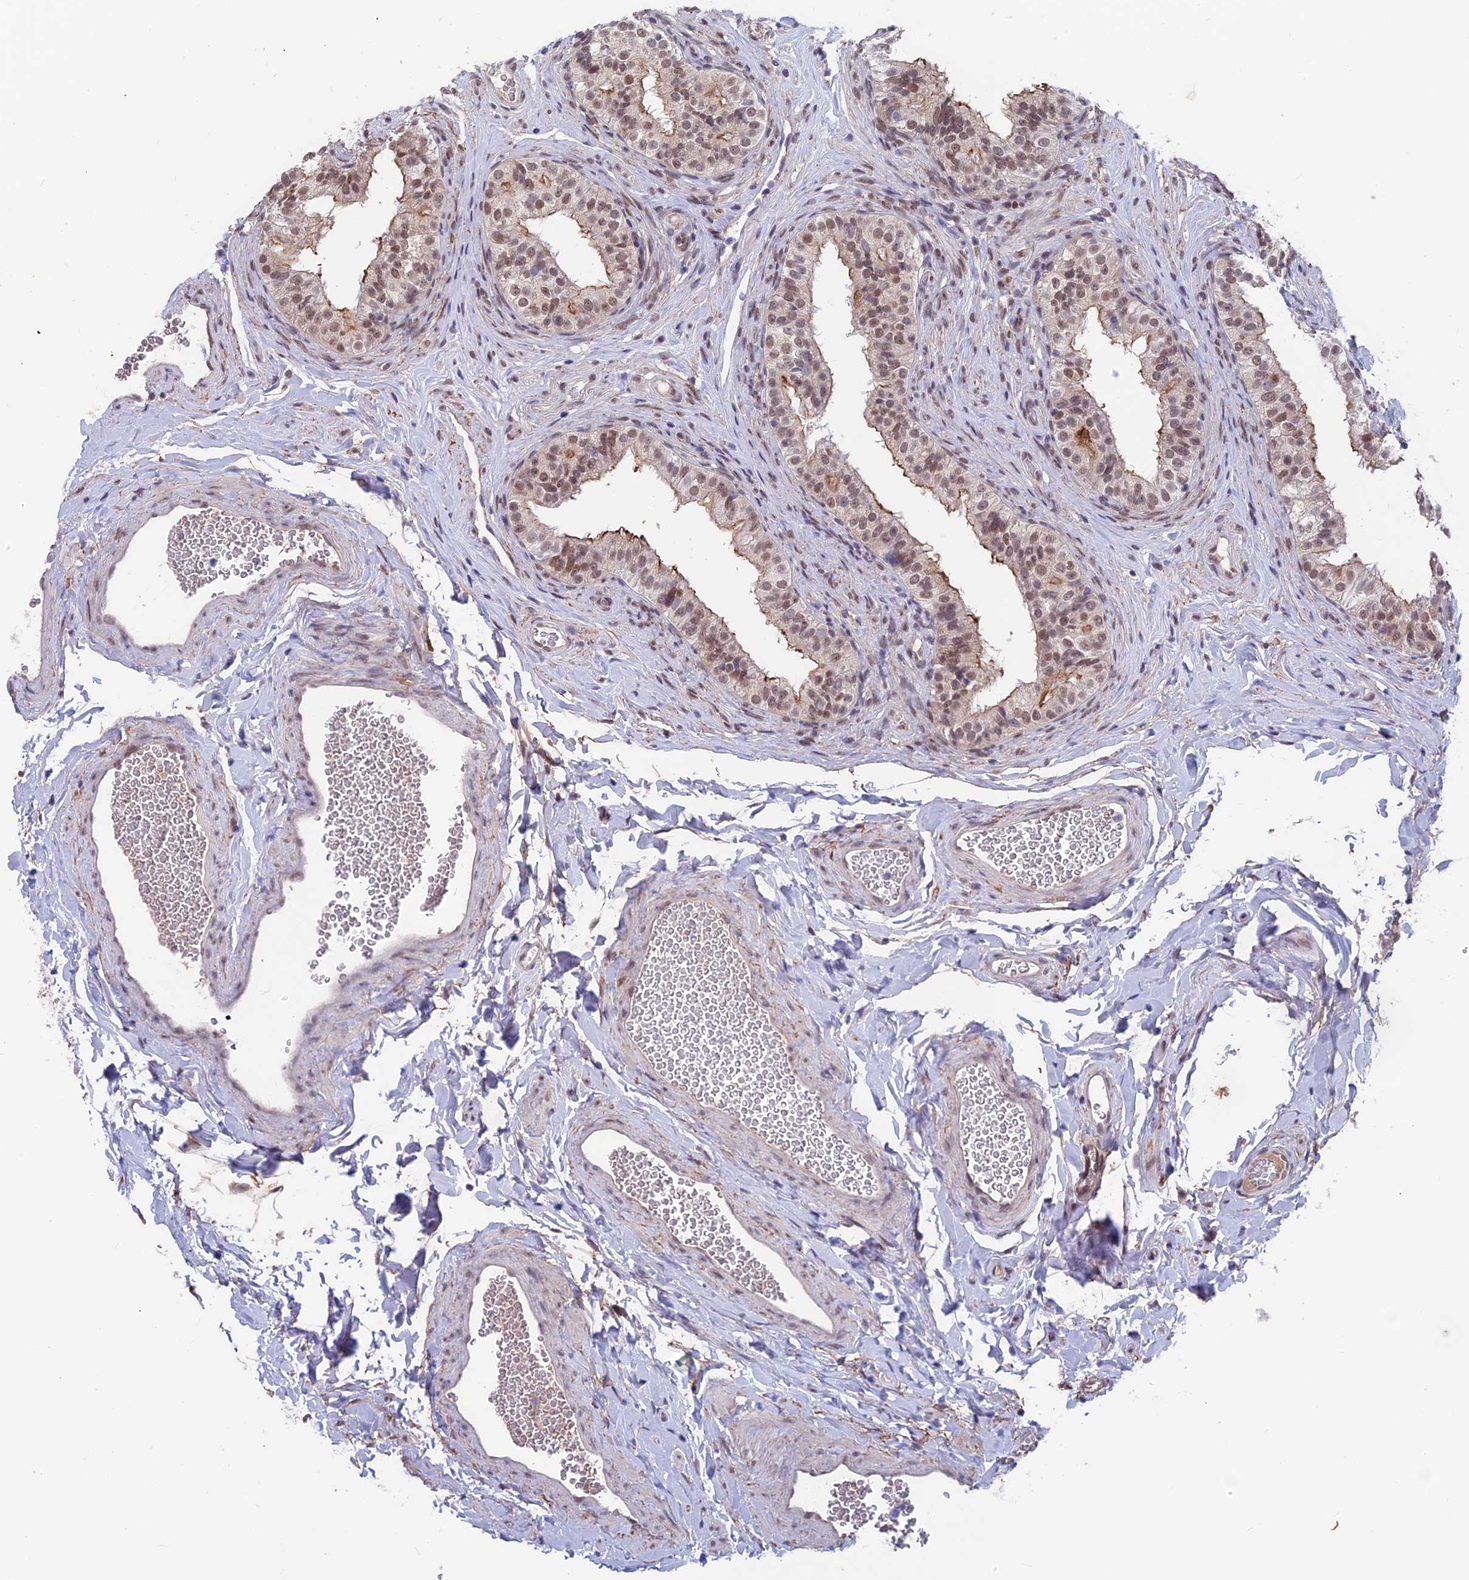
{"staining": {"intensity": "moderate", "quantity": ">75%", "location": "cytoplasmic/membranous,nuclear"}, "tissue": "epididymis", "cell_type": "Glandular cells", "image_type": "normal", "snomed": [{"axis": "morphology", "description": "Normal tissue, NOS"}, {"axis": "topography", "description": "Epididymis"}], "caption": "Glandular cells show medium levels of moderate cytoplasmic/membranous,nuclear staining in about >75% of cells in unremarkable human epididymis.", "gene": "FKBPL", "patient": {"sex": "male", "age": 49}}